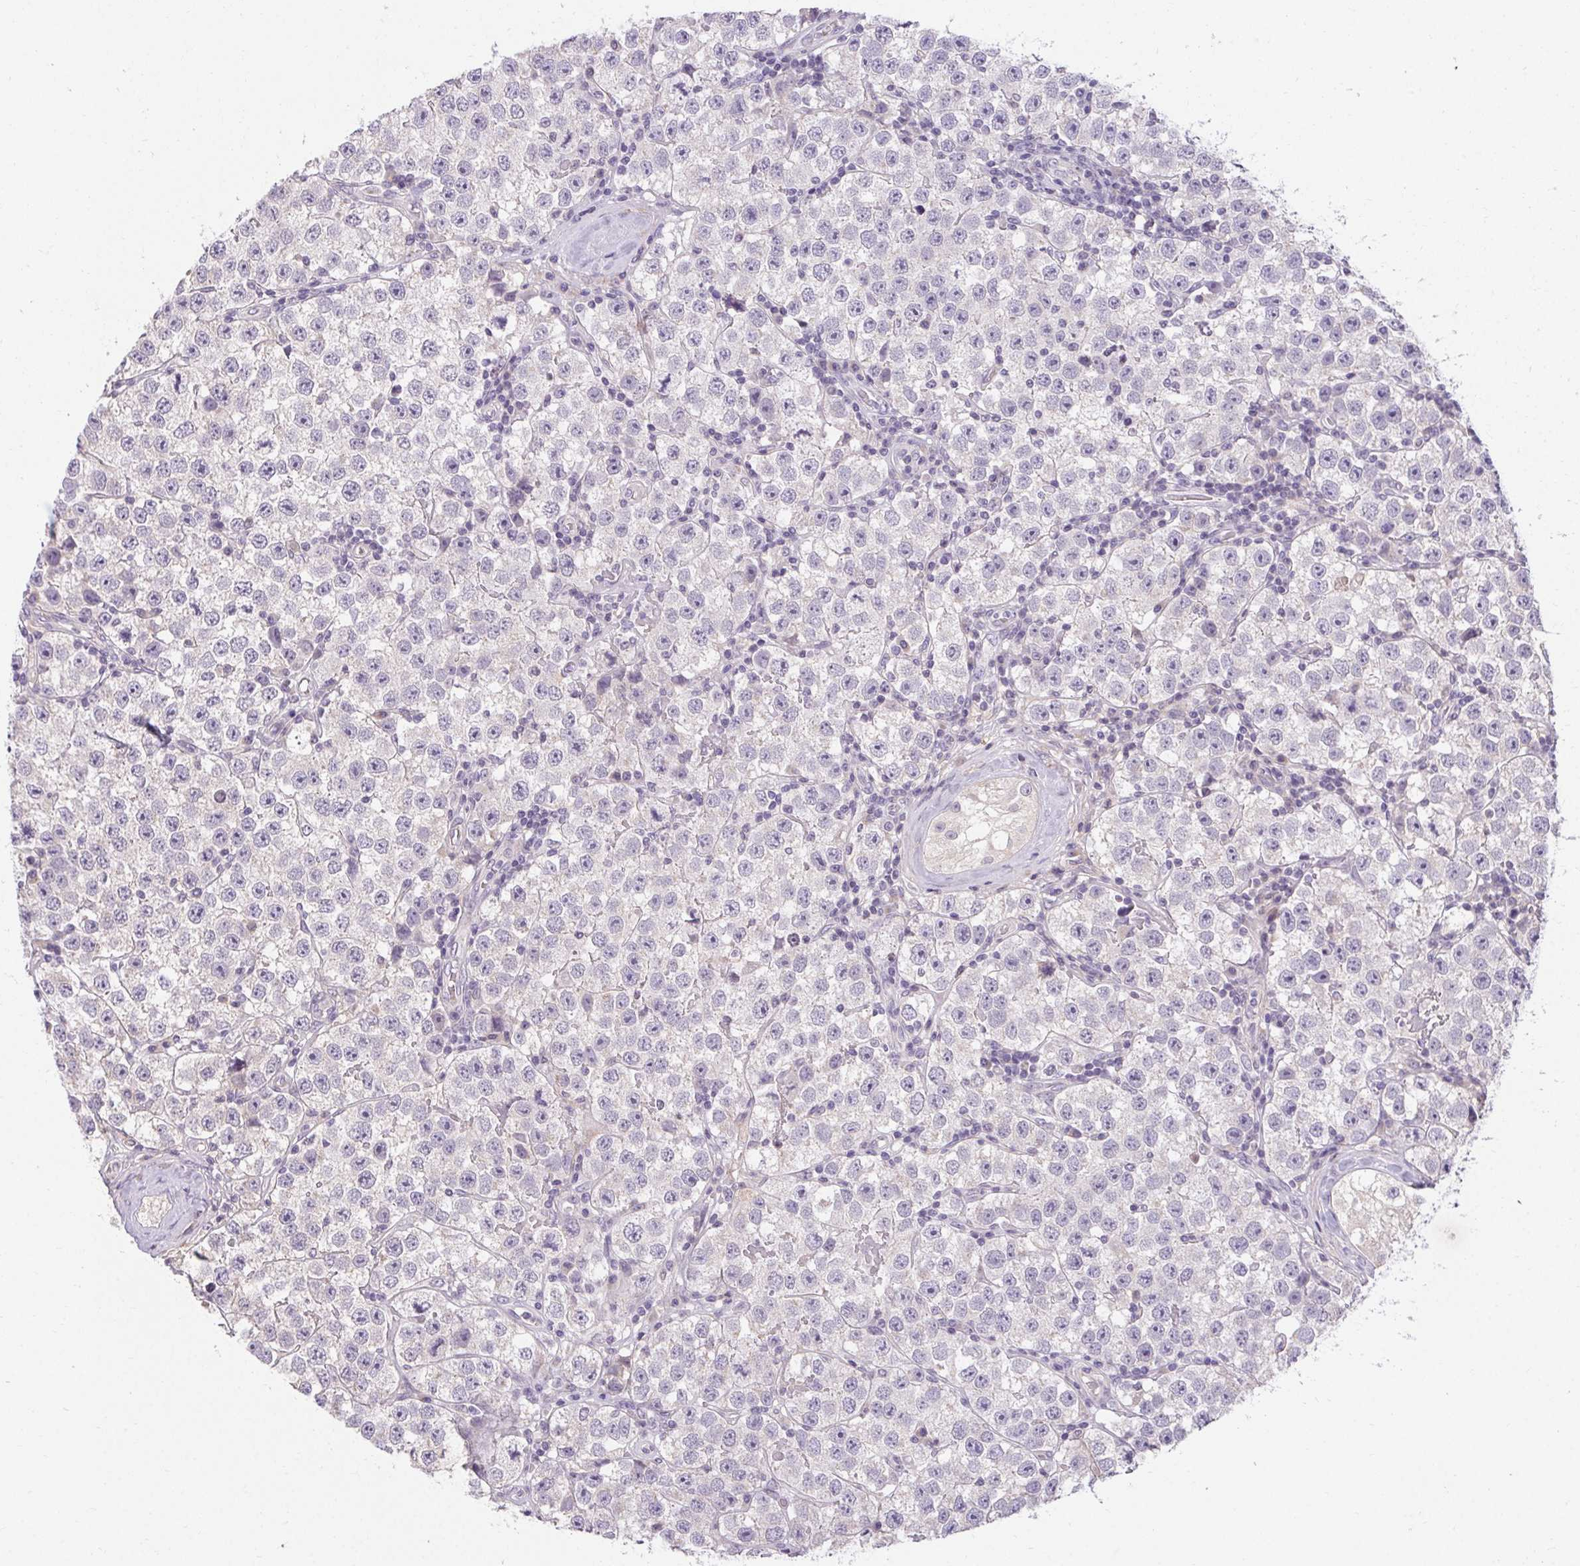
{"staining": {"intensity": "negative", "quantity": "none", "location": "none"}, "tissue": "testis cancer", "cell_type": "Tumor cells", "image_type": "cancer", "snomed": [{"axis": "morphology", "description": "Seminoma, NOS"}, {"axis": "topography", "description": "Testis"}], "caption": "Immunohistochemistry (IHC) micrograph of human testis cancer (seminoma) stained for a protein (brown), which demonstrates no staining in tumor cells. (Immunohistochemistry, brightfield microscopy, high magnification).", "gene": "TMEM52B", "patient": {"sex": "male", "age": 34}}